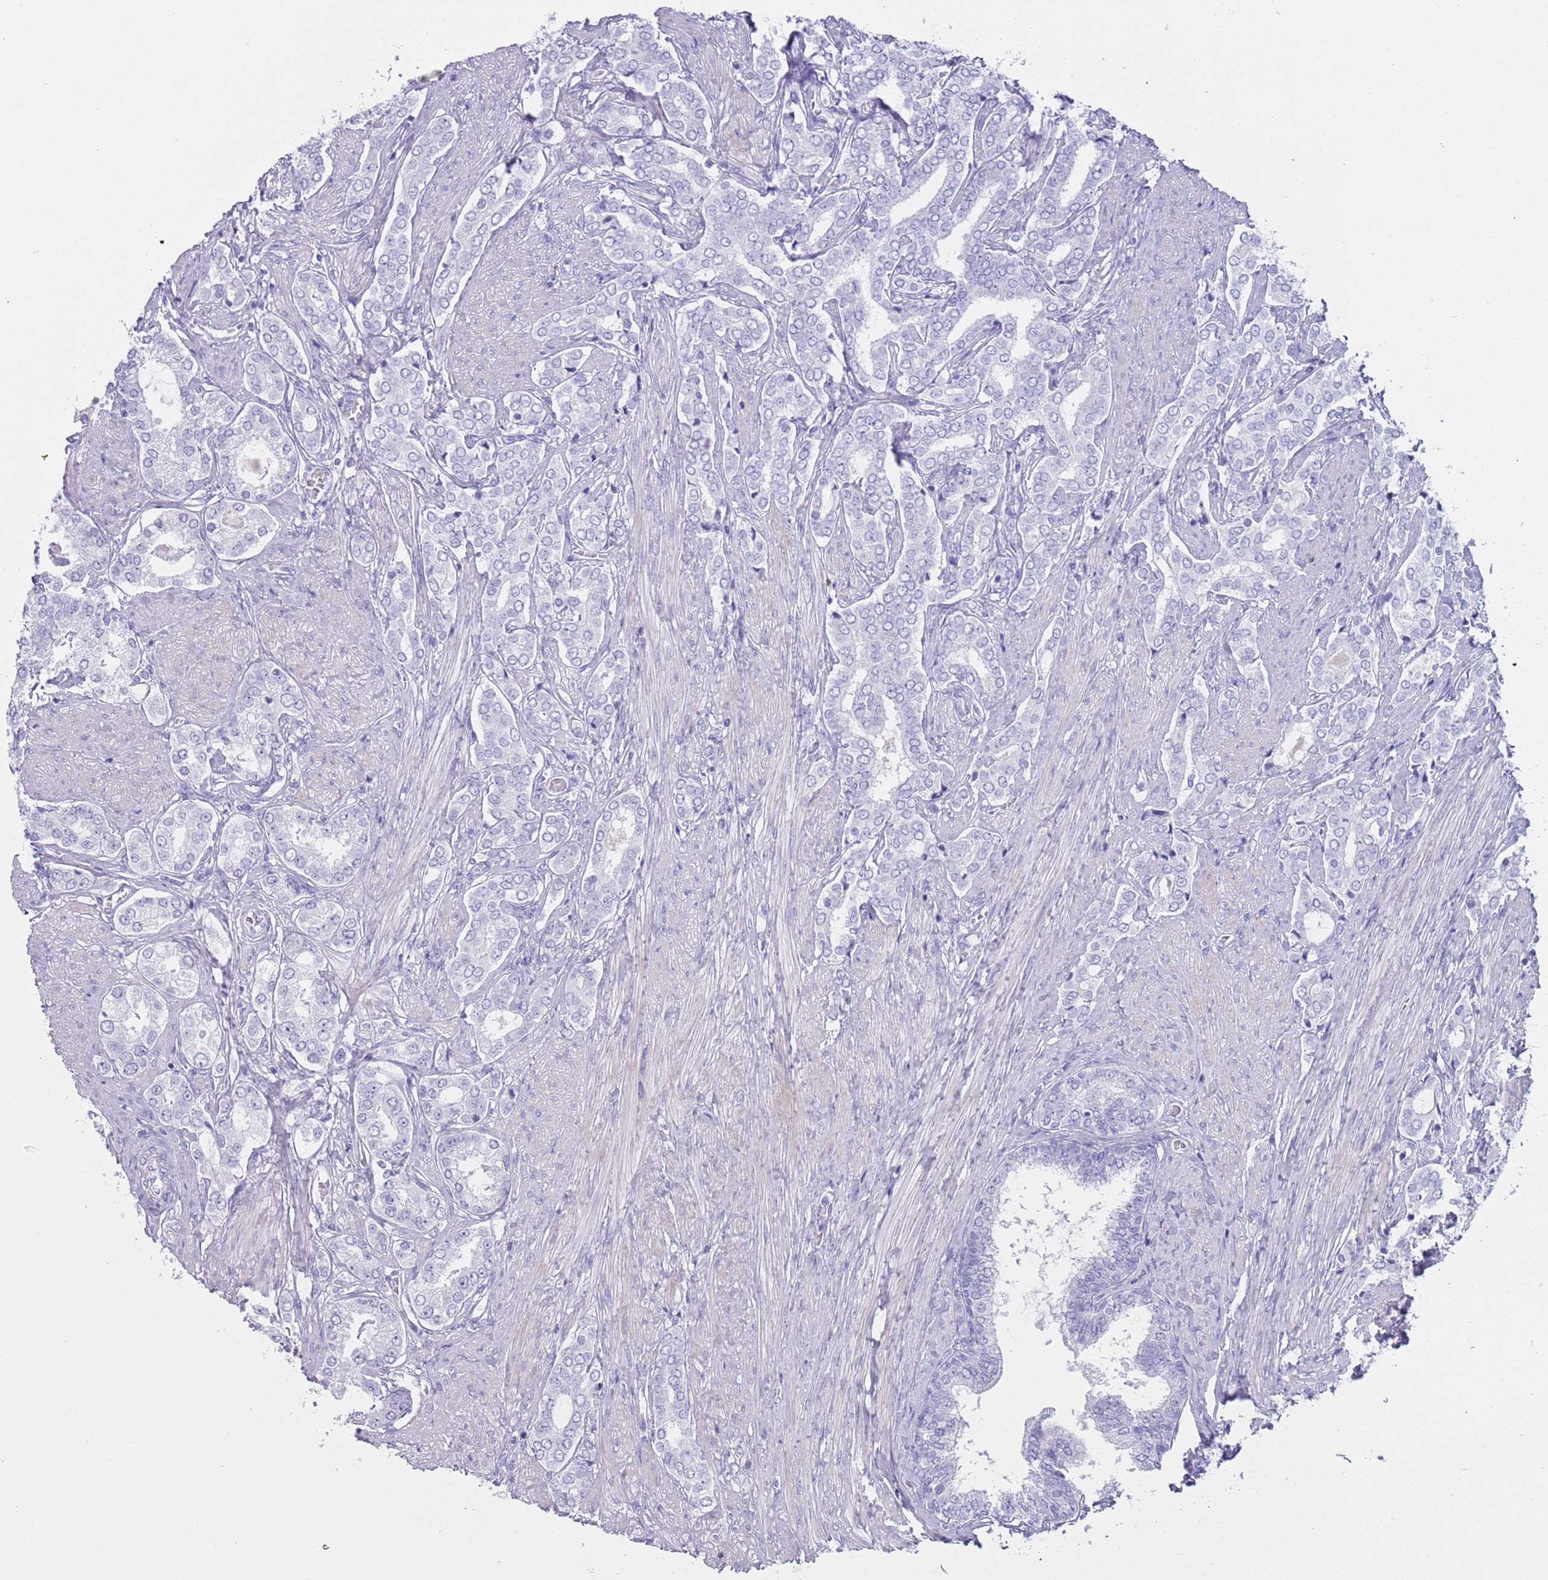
{"staining": {"intensity": "negative", "quantity": "none", "location": "none"}, "tissue": "prostate cancer", "cell_type": "Tumor cells", "image_type": "cancer", "snomed": [{"axis": "morphology", "description": "Adenocarcinoma, High grade"}, {"axis": "topography", "description": "Prostate"}], "caption": "Prostate high-grade adenocarcinoma was stained to show a protein in brown. There is no significant expression in tumor cells.", "gene": "NBPF20", "patient": {"sex": "male", "age": 71}}